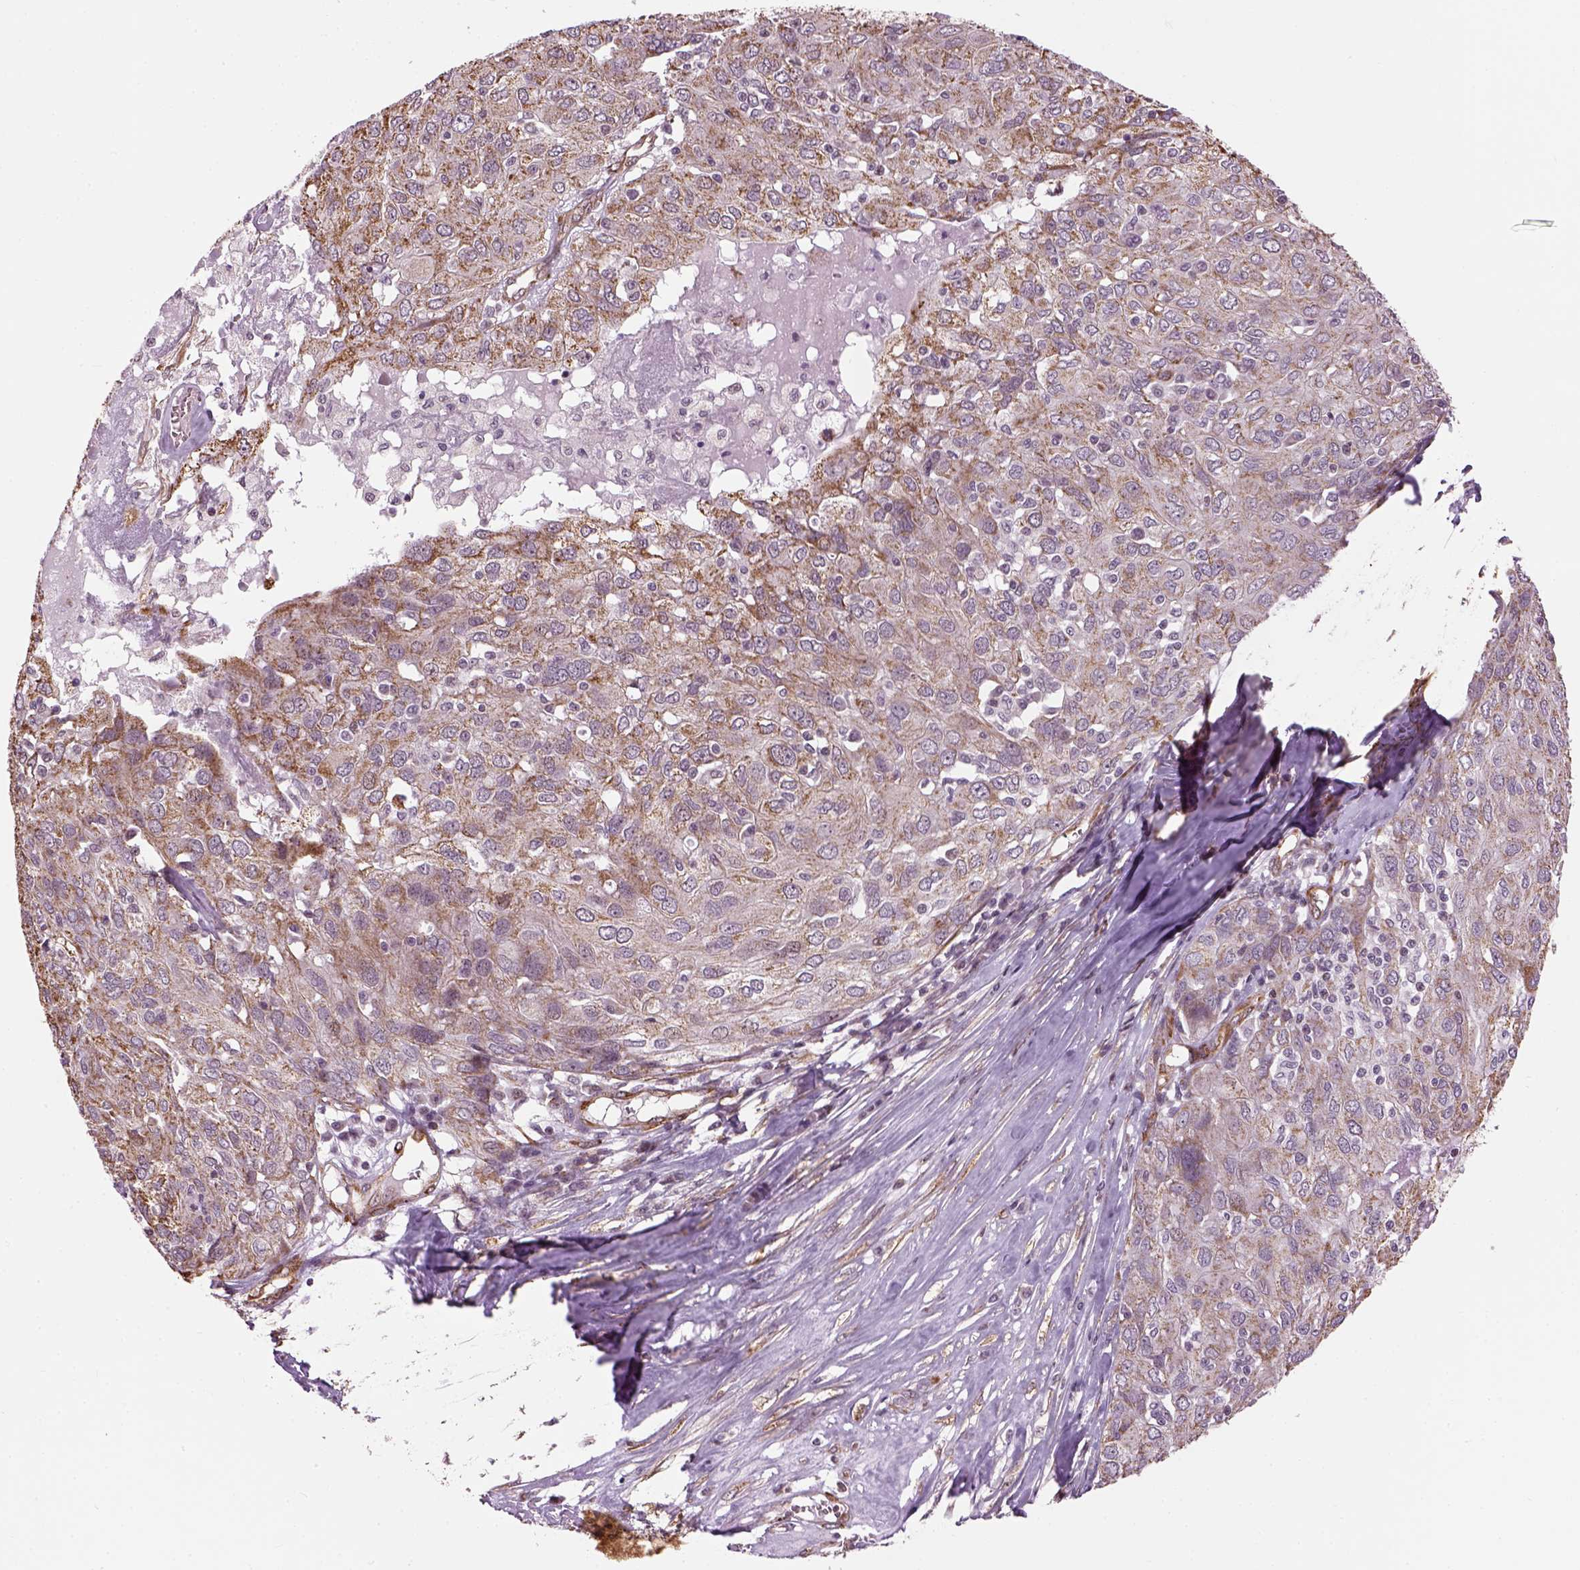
{"staining": {"intensity": "weak", "quantity": ">75%", "location": "cytoplasmic/membranous"}, "tissue": "ovarian cancer", "cell_type": "Tumor cells", "image_type": "cancer", "snomed": [{"axis": "morphology", "description": "Carcinoma, endometroid"}, {"axis": "topography", "description": "Ovary"}], "caption": "Immunohistochemistry image of human ovarian cancer (endometroid carcinoma) stained for a protein (brown), which demonstrates low levels of weak cytoplasmic/membranous staining in approximately >75% of tumor cells.", "gene": "XK", "patient": {"sex": "female", "age": 50}}